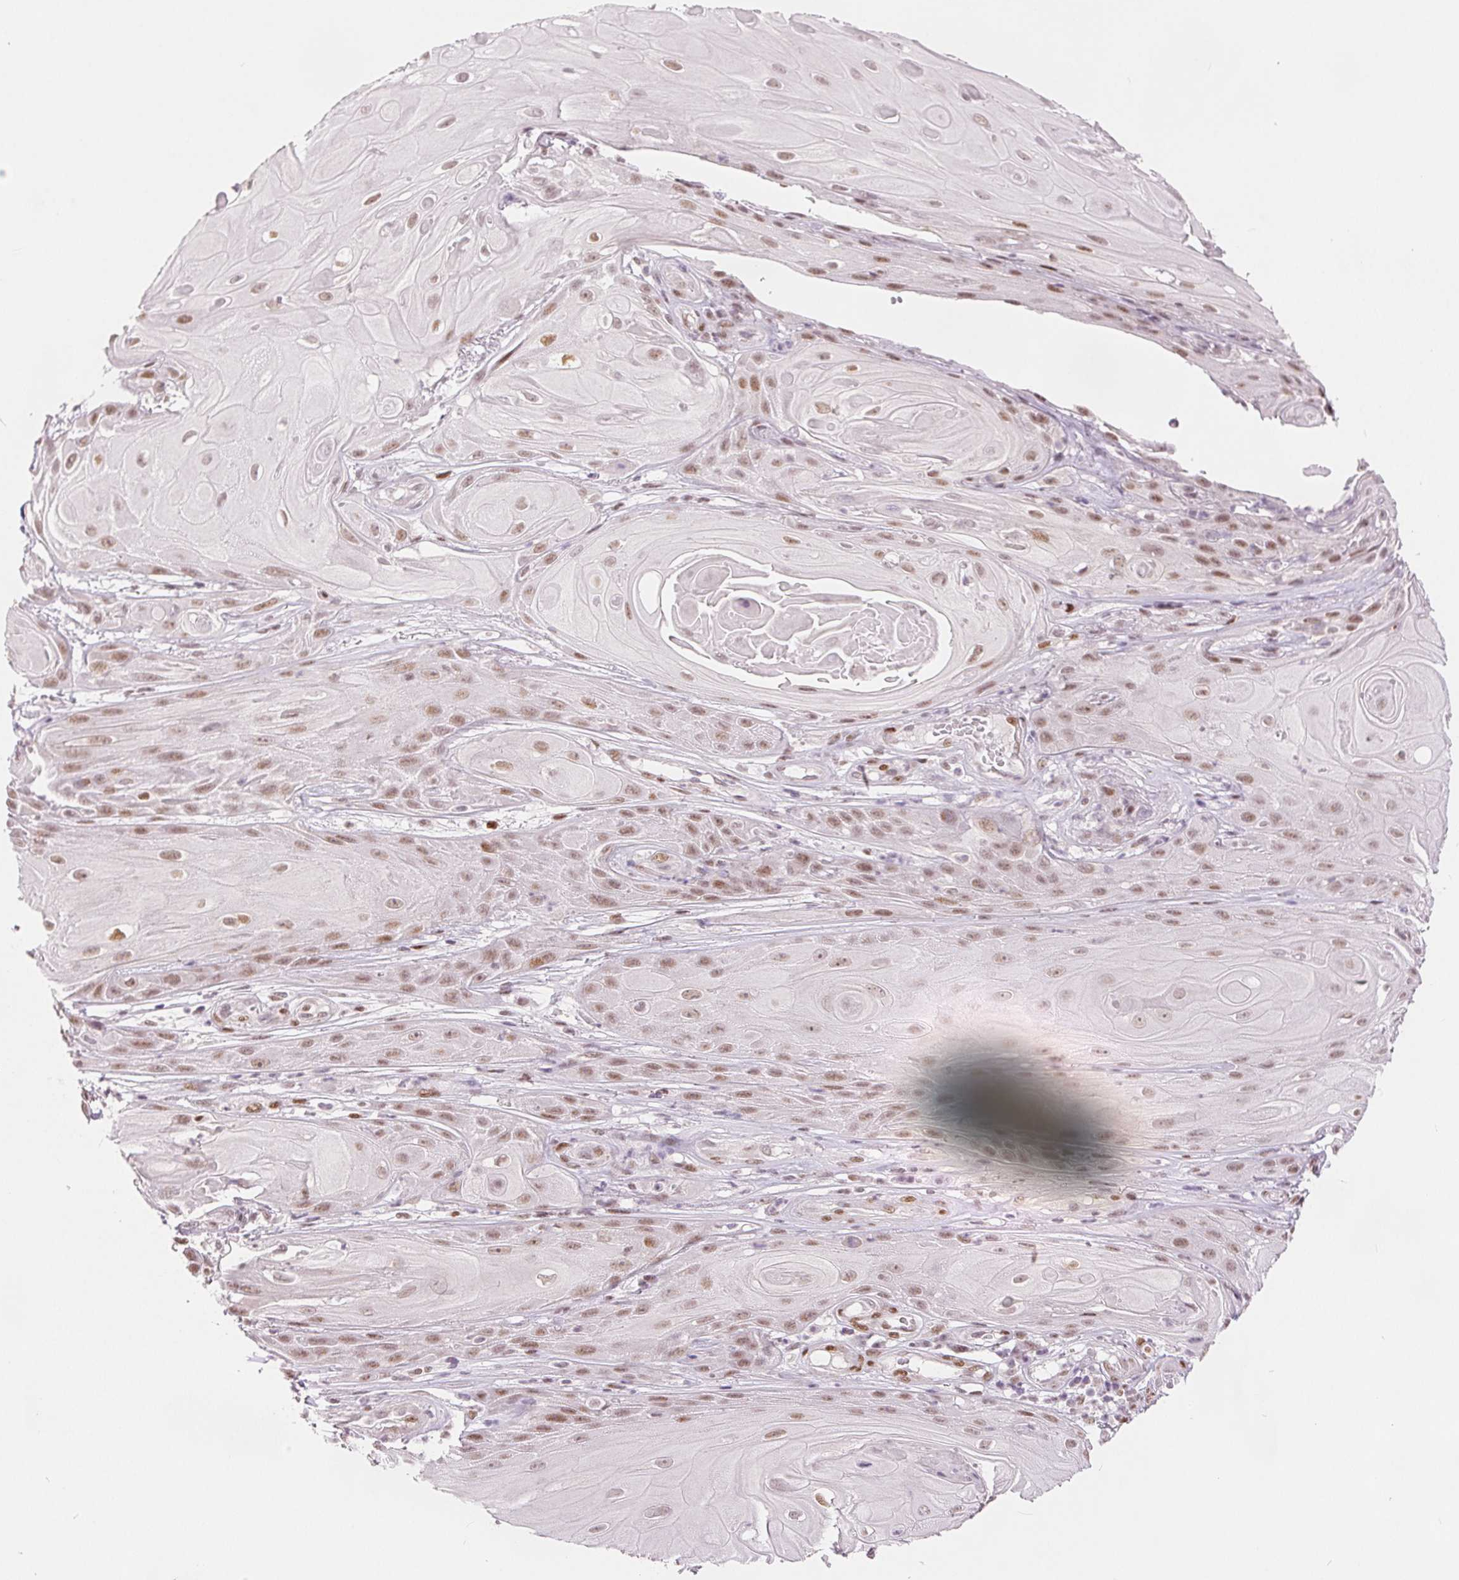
{"staining": {"intensity": "weak", "quantity": ">75%", "location": "nuclear"}, "tissue": "skin cancer", "cell_type": "Tumor cells", "image_type": "cancer", "snomed": [{"axis": "morphology", "description": "Squamous cell carcinoma, NOS"}, {"axis": "topography", "description": "Skin"}], "caption": "Skin cancer (squamous cell carcinoma) tissue shows weak nuclear staining in about >75% of tumor cells", "gene": "ZNF703", "patient": {"sex": "male", "age": 62}}